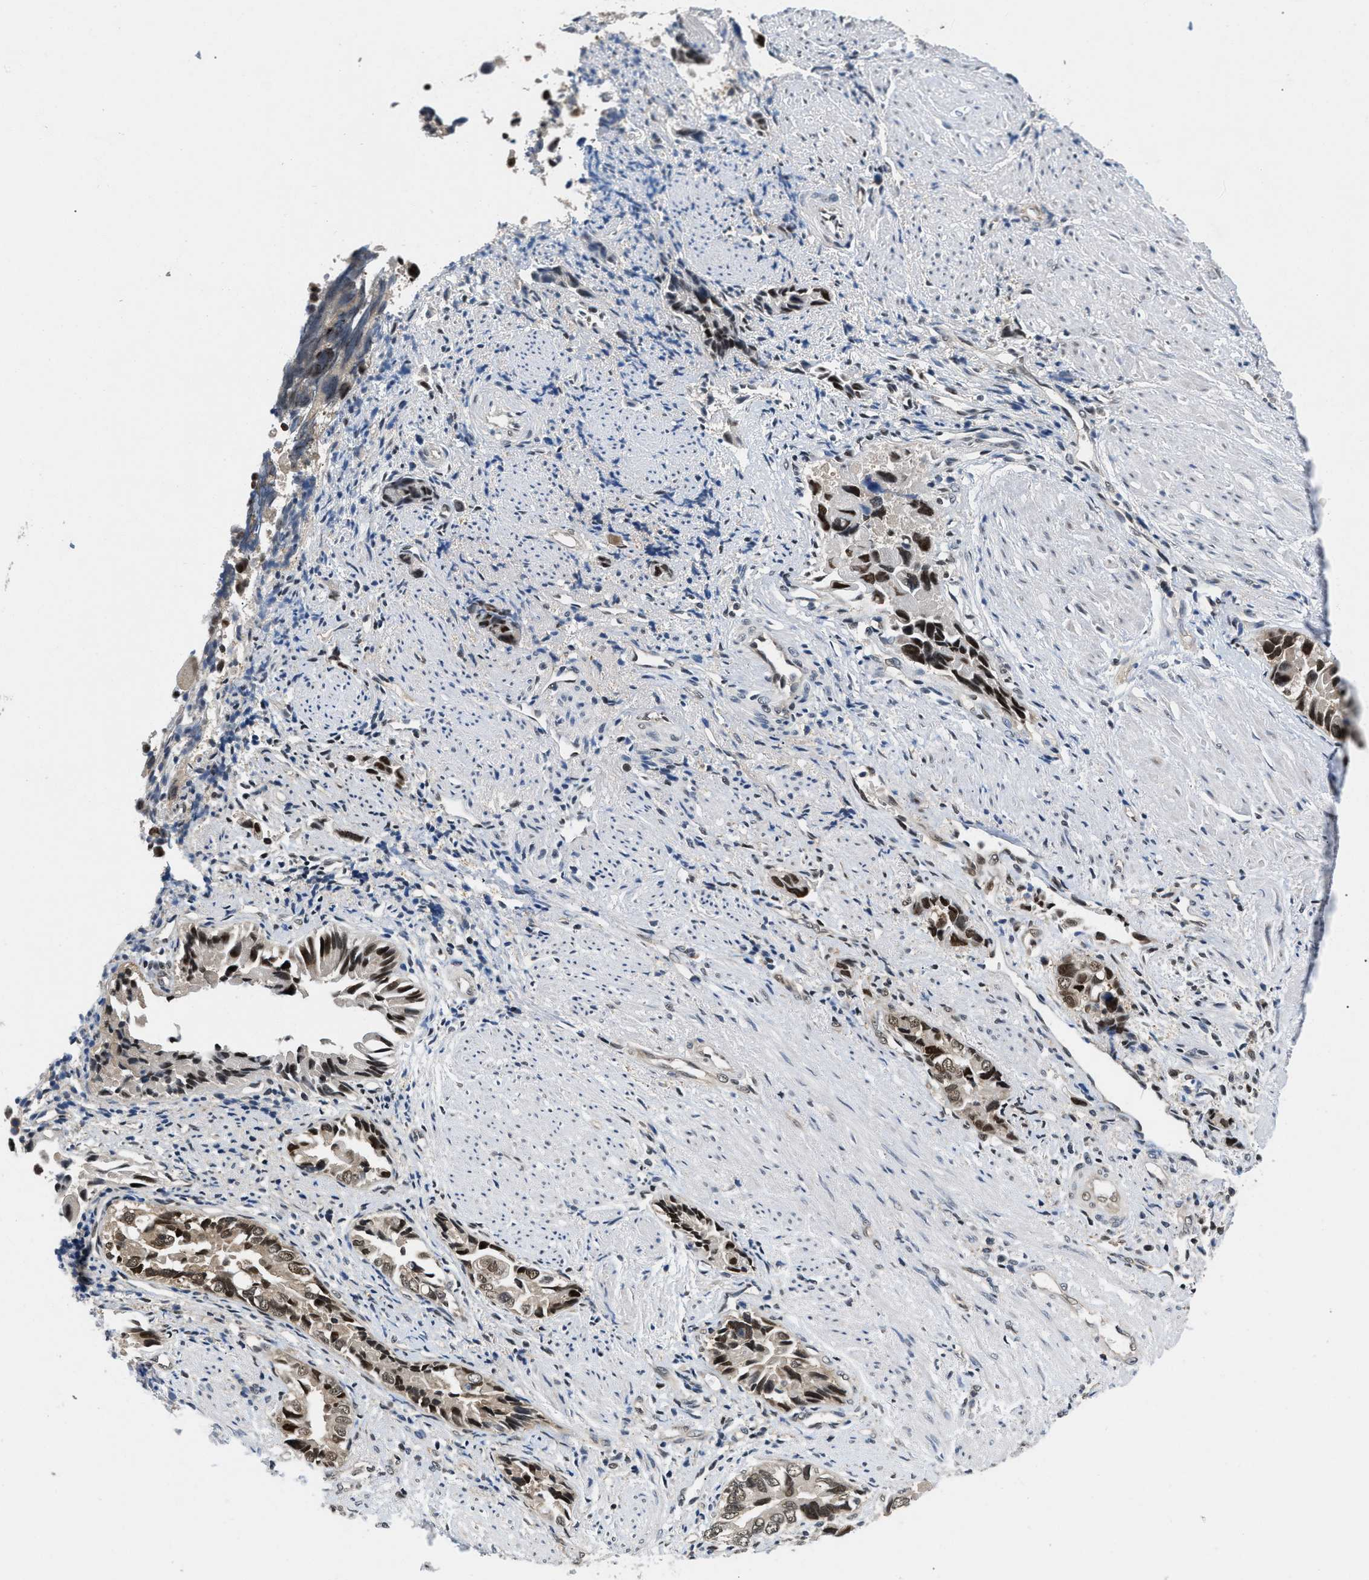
{"staining": {"intensity": "strong", "quantity": ">75%", "location": "cytoplasmic/membranous,nuclear"}, "tissue": "liver cancer", "cell_type": "Tumor cells", "image_type": "cancer", "snomed": [{"axis": "morphology", "description": "Cholangiocarcinoma"}, {"axis": "topography", "description": "Liver"}], "caption": "Immunohistochemistry (DAB) staining of cholangiocarcinoma (liver) shows strong cytoplasmic/membranous and nuclear protein positivity in about >75% of tumor cells.", "gene": "ATF7IP", "patient": {"sex": "female", "age": 79}}